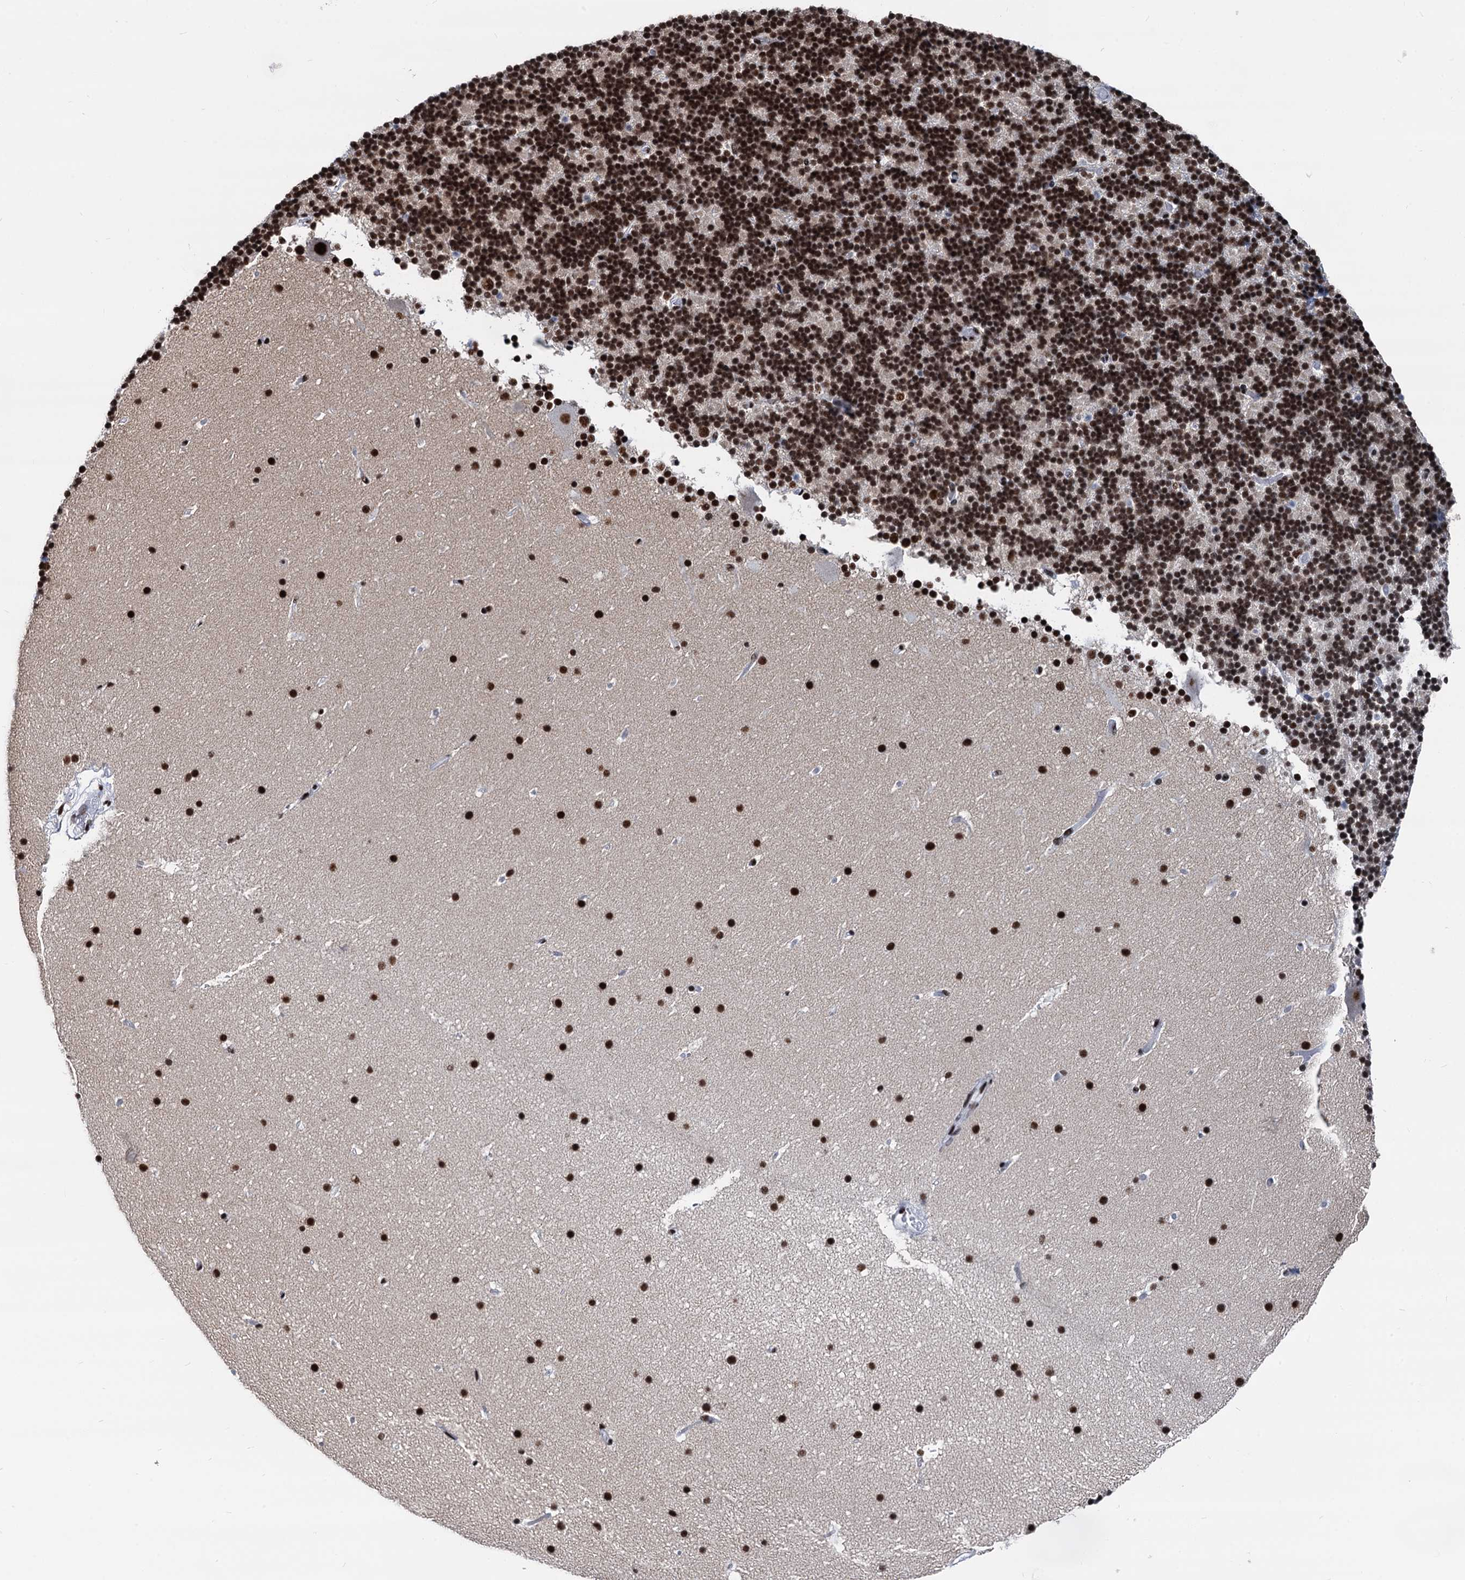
{"staining": {"intensity": "strong", "quantity": ">75%", "location": "nuclear"}, "tissue": "cerebellum", "cell_type": "Cells in granular layer", "image_type": "normal", "snomed": [{"axis": "morphology", "description": "Normal tissue, NOS"}, {"axis": "topography", "description": "Cerebellum"}], "caption": "Unremarkable cerebellum shows strong nuclear staining in approximately >75% of cells in granular layer, visualized by immunohistochemistry. The staining is performed using DAB brown chromogen to label protein expression. The nuclei are counter-stained blue using hematoxylin.", "gene": "DDX23", "patient": {"sex": "male", "age": 57}}